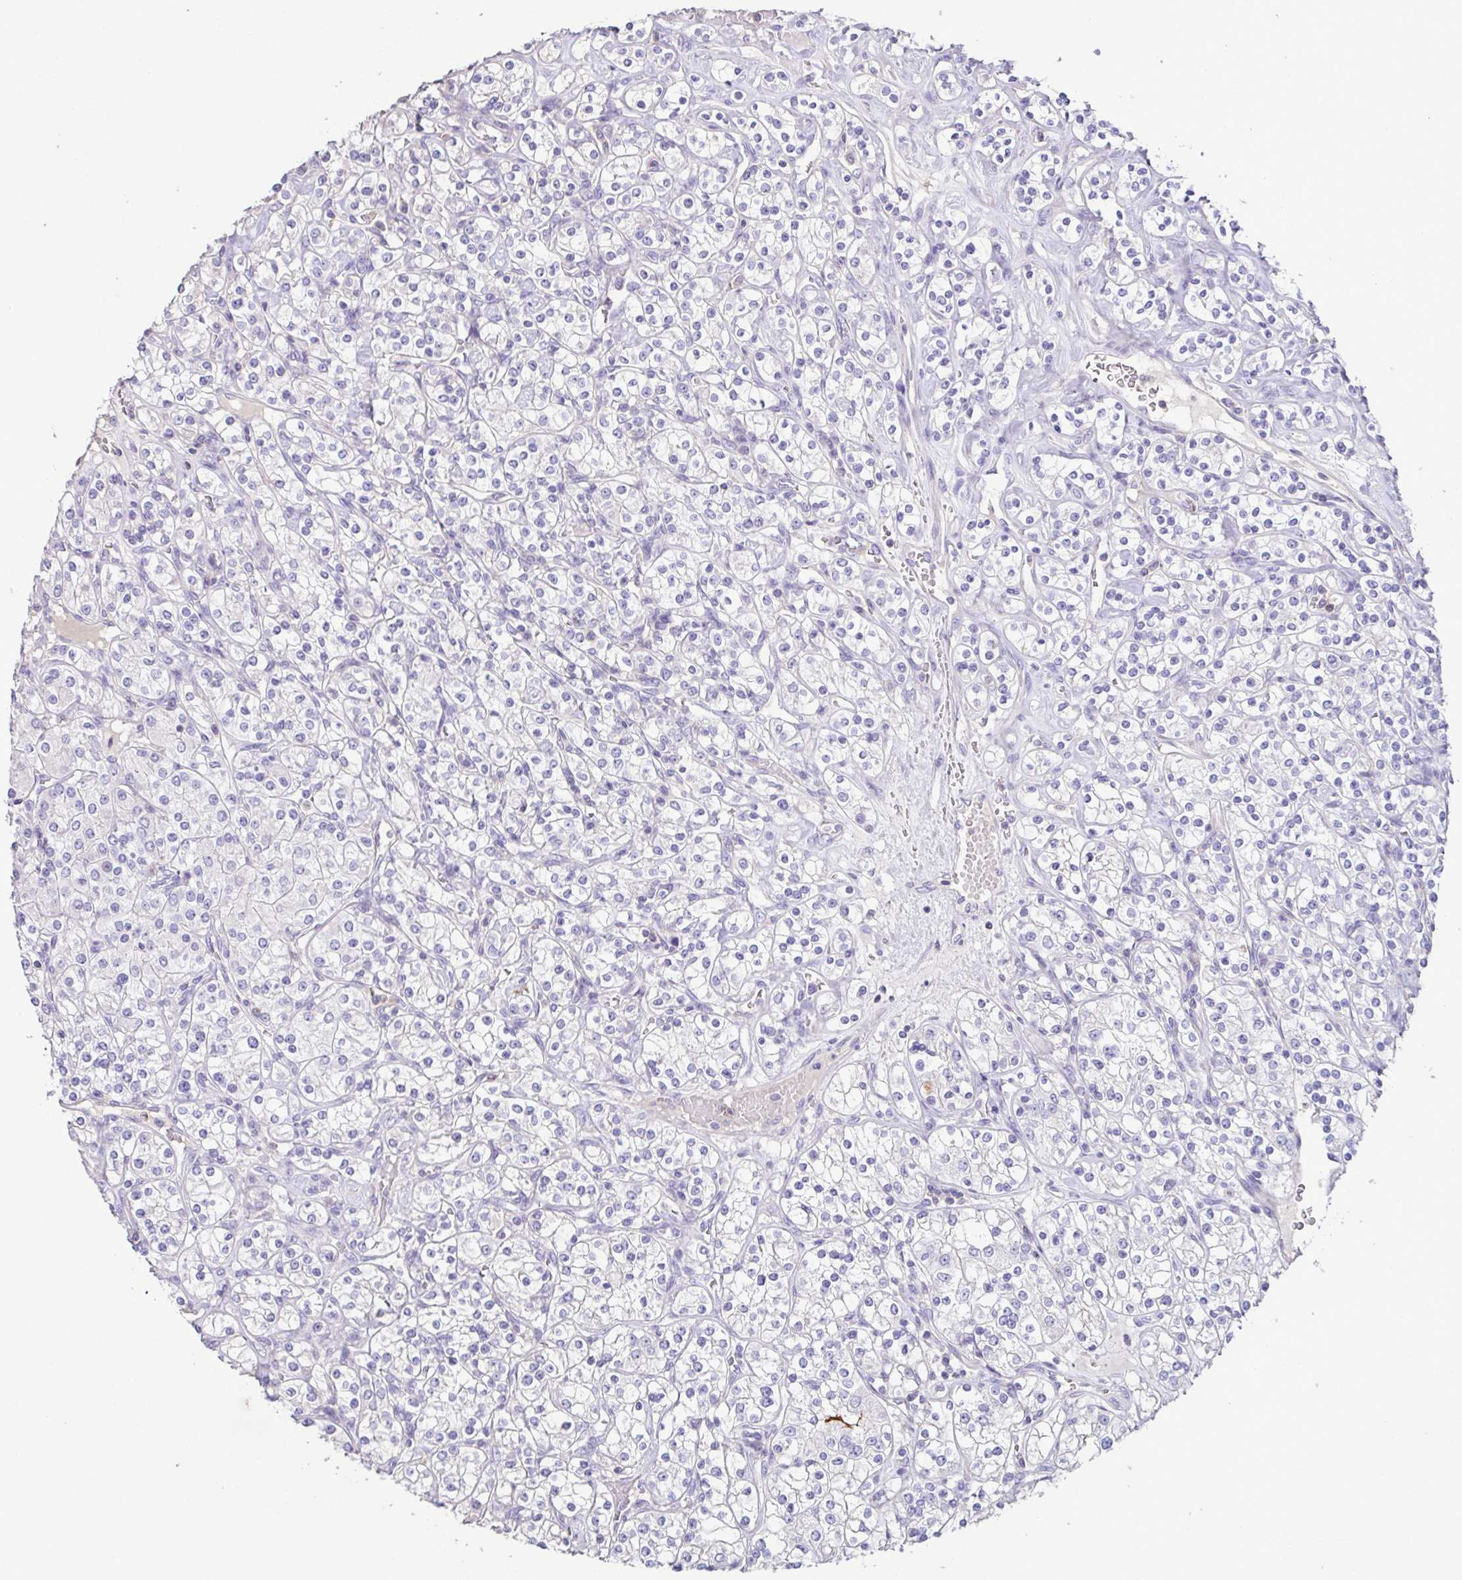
{"staining": {"intensity": "negative", "quantity": "none", "location": "none"}, "tissue": "renal cancer", "cell_type": "Tumor cells", "image_type": "cancer", "snomed": [{"axis": "morphology", "description": "Adenocarcinoma, NOS"}, {"axis": "topography", "description": "Kidney"}], "caption": "A micrograph of human adenocarcinoma (renal) is negative for staining in tumor cells. Brightfield microscopy of immunohistochemistry (IHC) stained with DAB (3,3'-diaminobenzidine) (brown) and hematoxylin (blue), captured at high magnification.", "gene": "MARCO", "patient": {"sex": "male", "age": 77}}